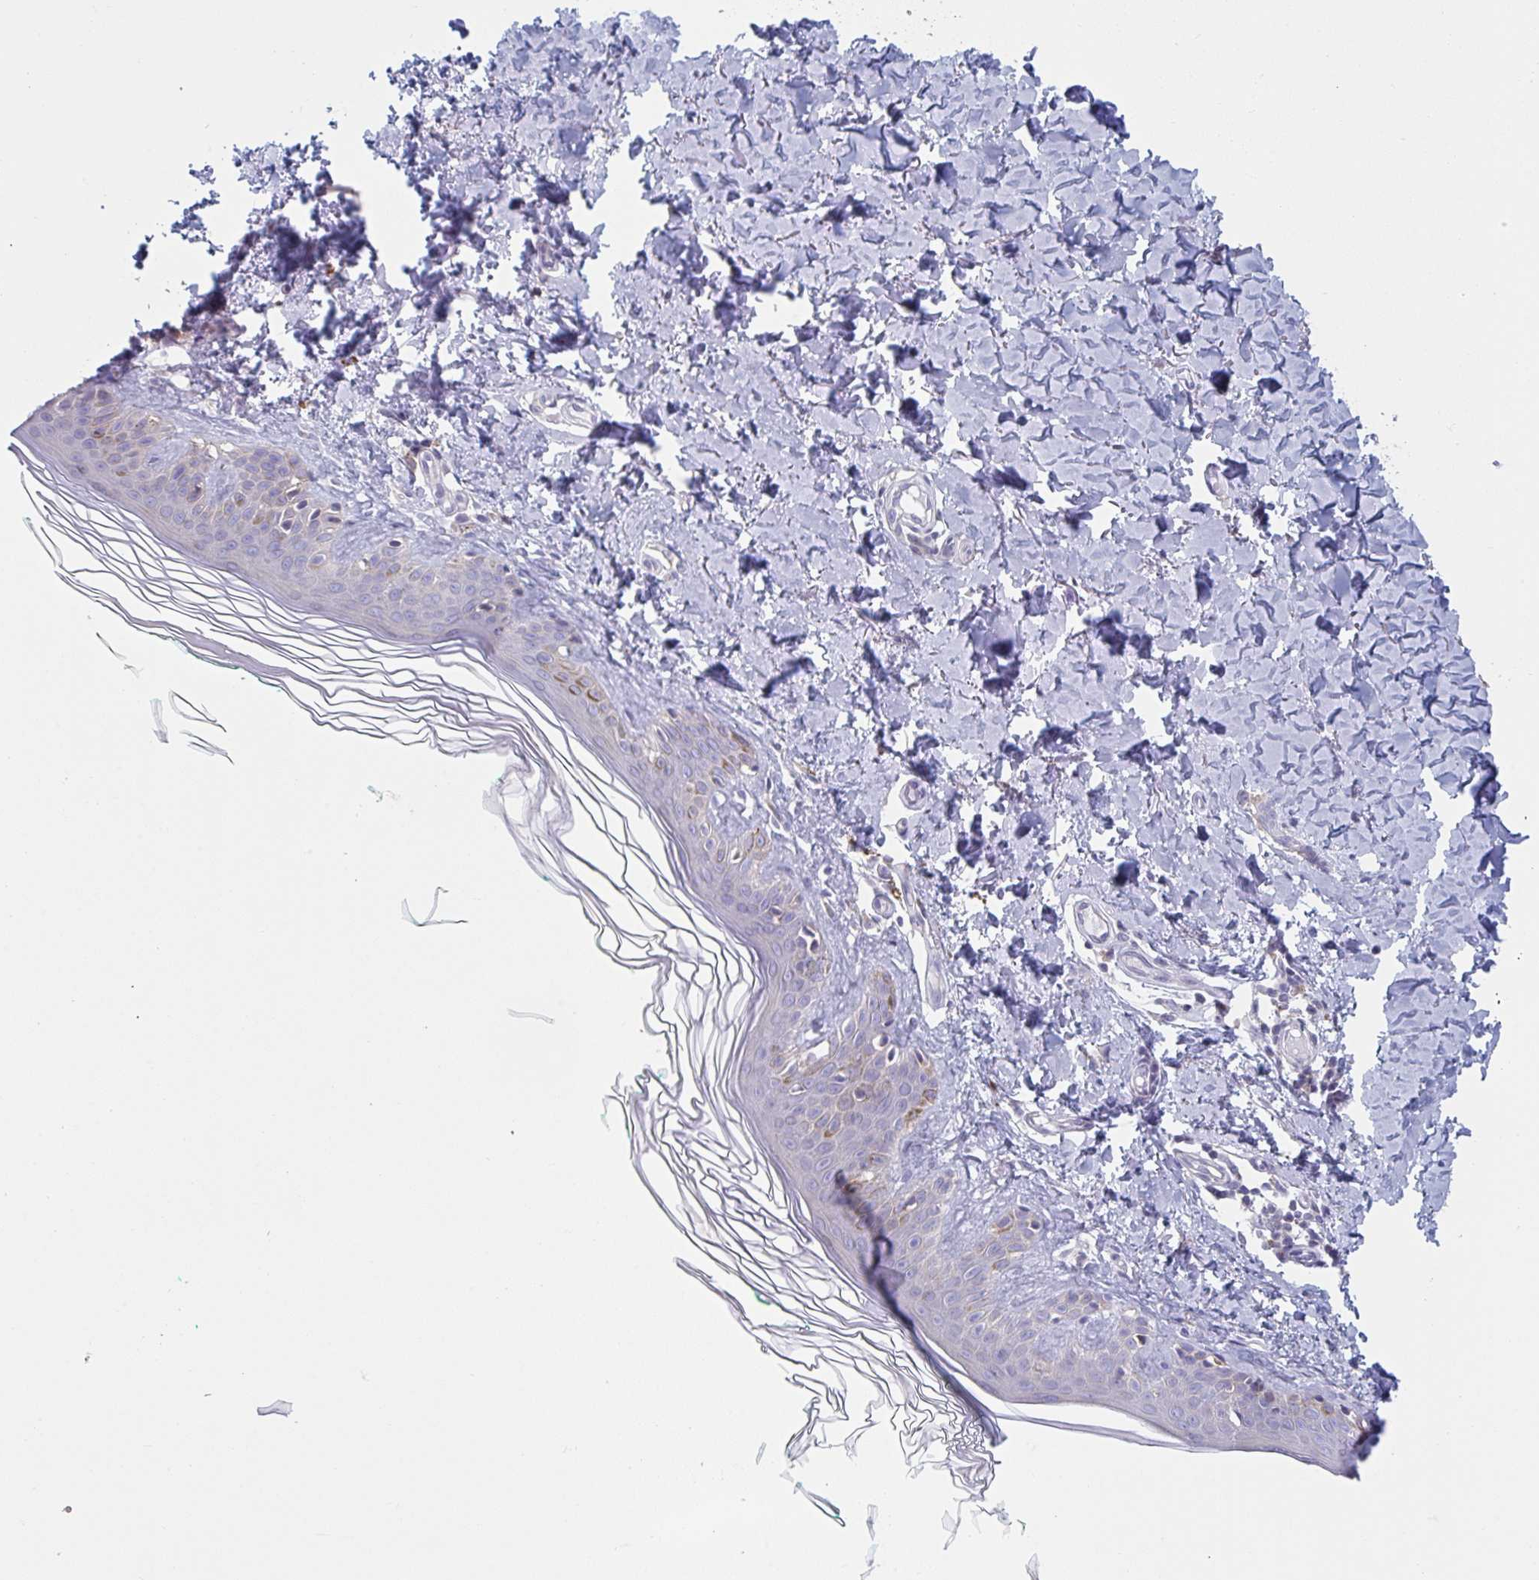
{"staining": {"intensity": "negative", "quantity": "none", "location": "none"}, "tissue": "skin", "cell_type": "Fibroblasts", "image_type": "normal", "snomed": [{"axis": "morphology", "description": "Normal tissue, NOS"}, {"axis": "topography", "description": "Skin"}, {"axis": "topography", "description": "Peripheral nerve tissue"}], "caption": "Skin stained for a protein using immunohistochemistry shows no positivity fibroblasts.", "gene": "NIPSNAP1", "patient": {"sex": "female", "age": 45}}